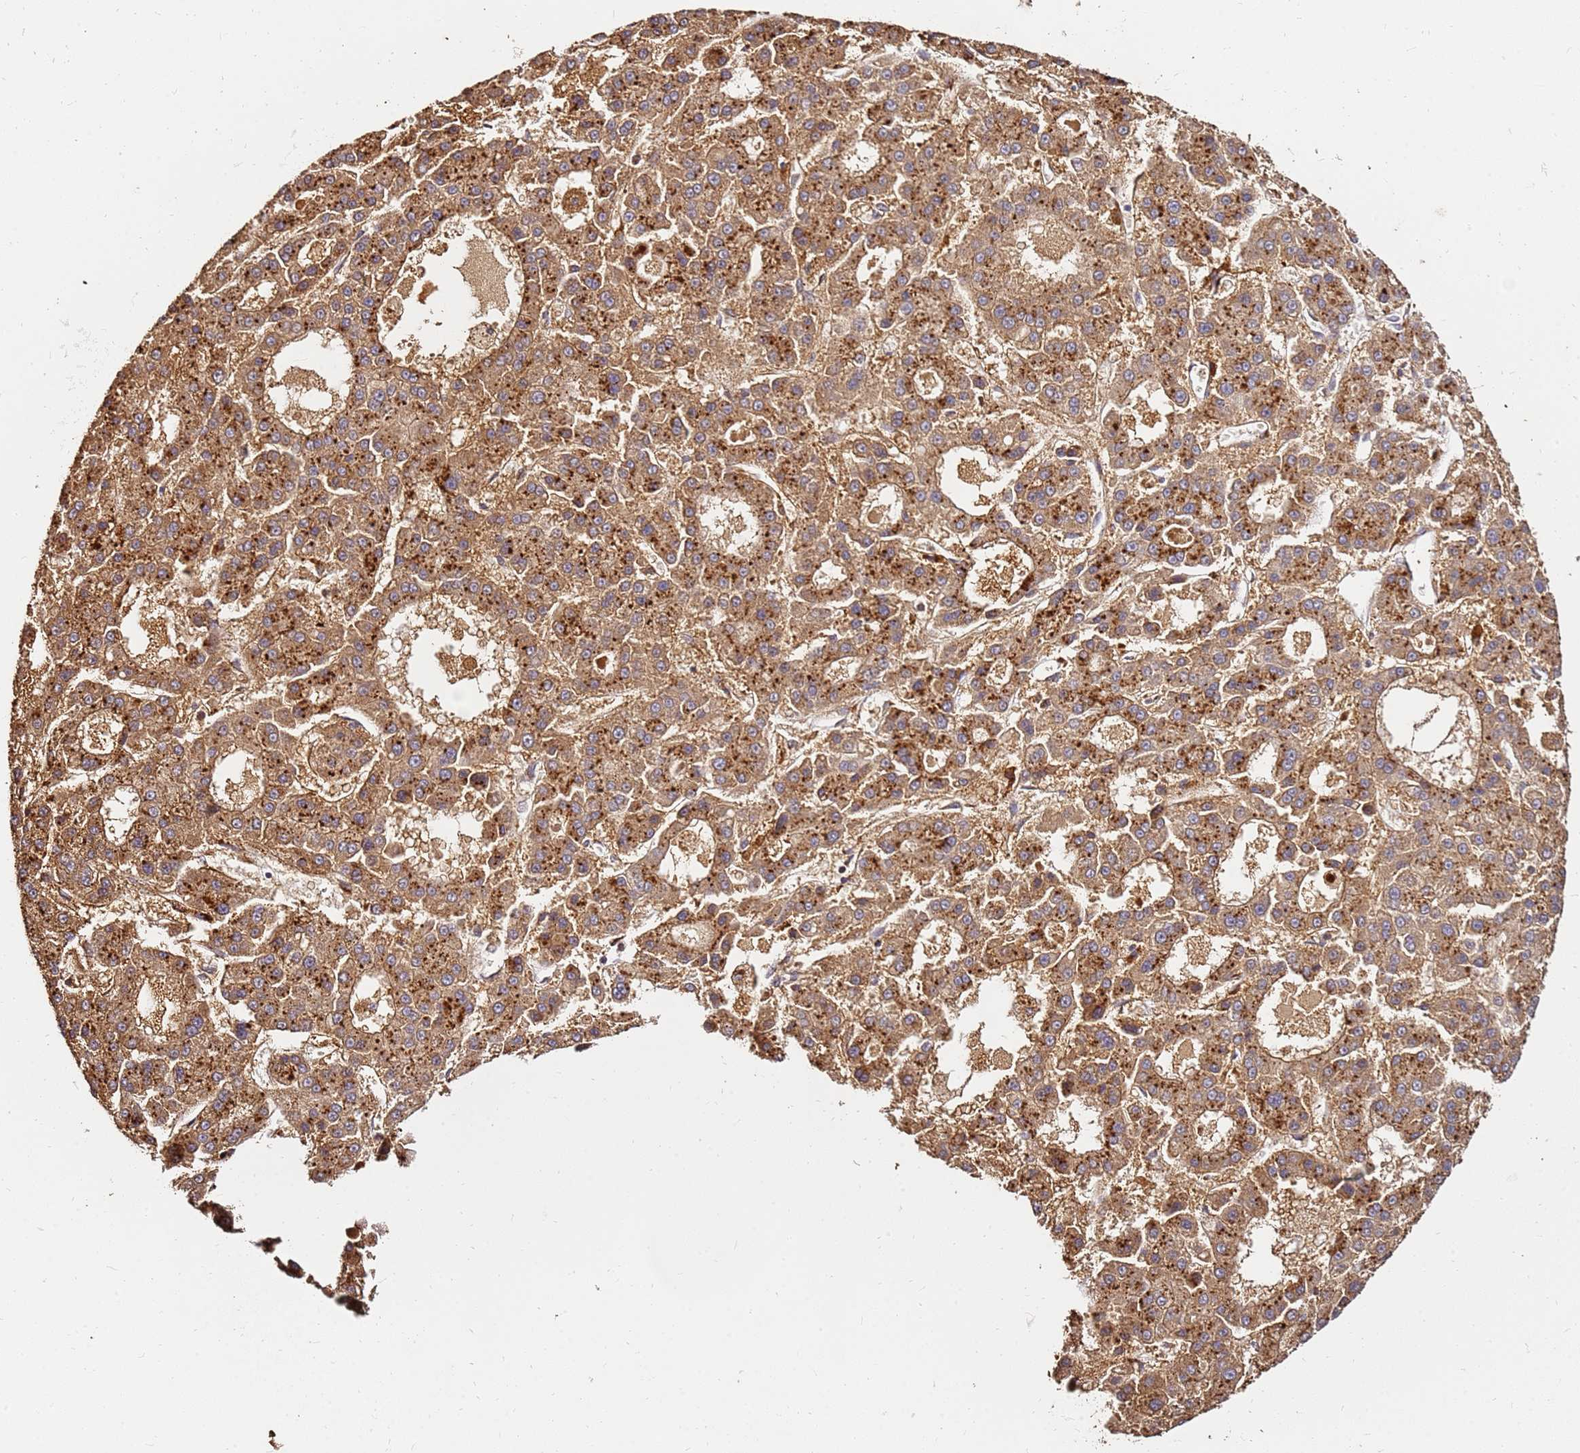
{"staining": {"intensity": "moderate", "quantity": ">75%", "location": "cytoplasmic/membranous"}, "tissue": "liver cancer", "cell_type": "Tumor cells", "image_type": "cancer", "snomed": [{"axis": "morphology", "description": "Carcinoma, Hepatocellular, NOS"}, {"axis": "topography", "description": "Liver"}], "caption": "Protein staining displays moderate cytoplasmic/membranous staining in approximately >75% of tumor cells in hepatocellular carcinoma (liver).", "gene": "DVL3", "patient": {"sex": "male", "age": 70}}